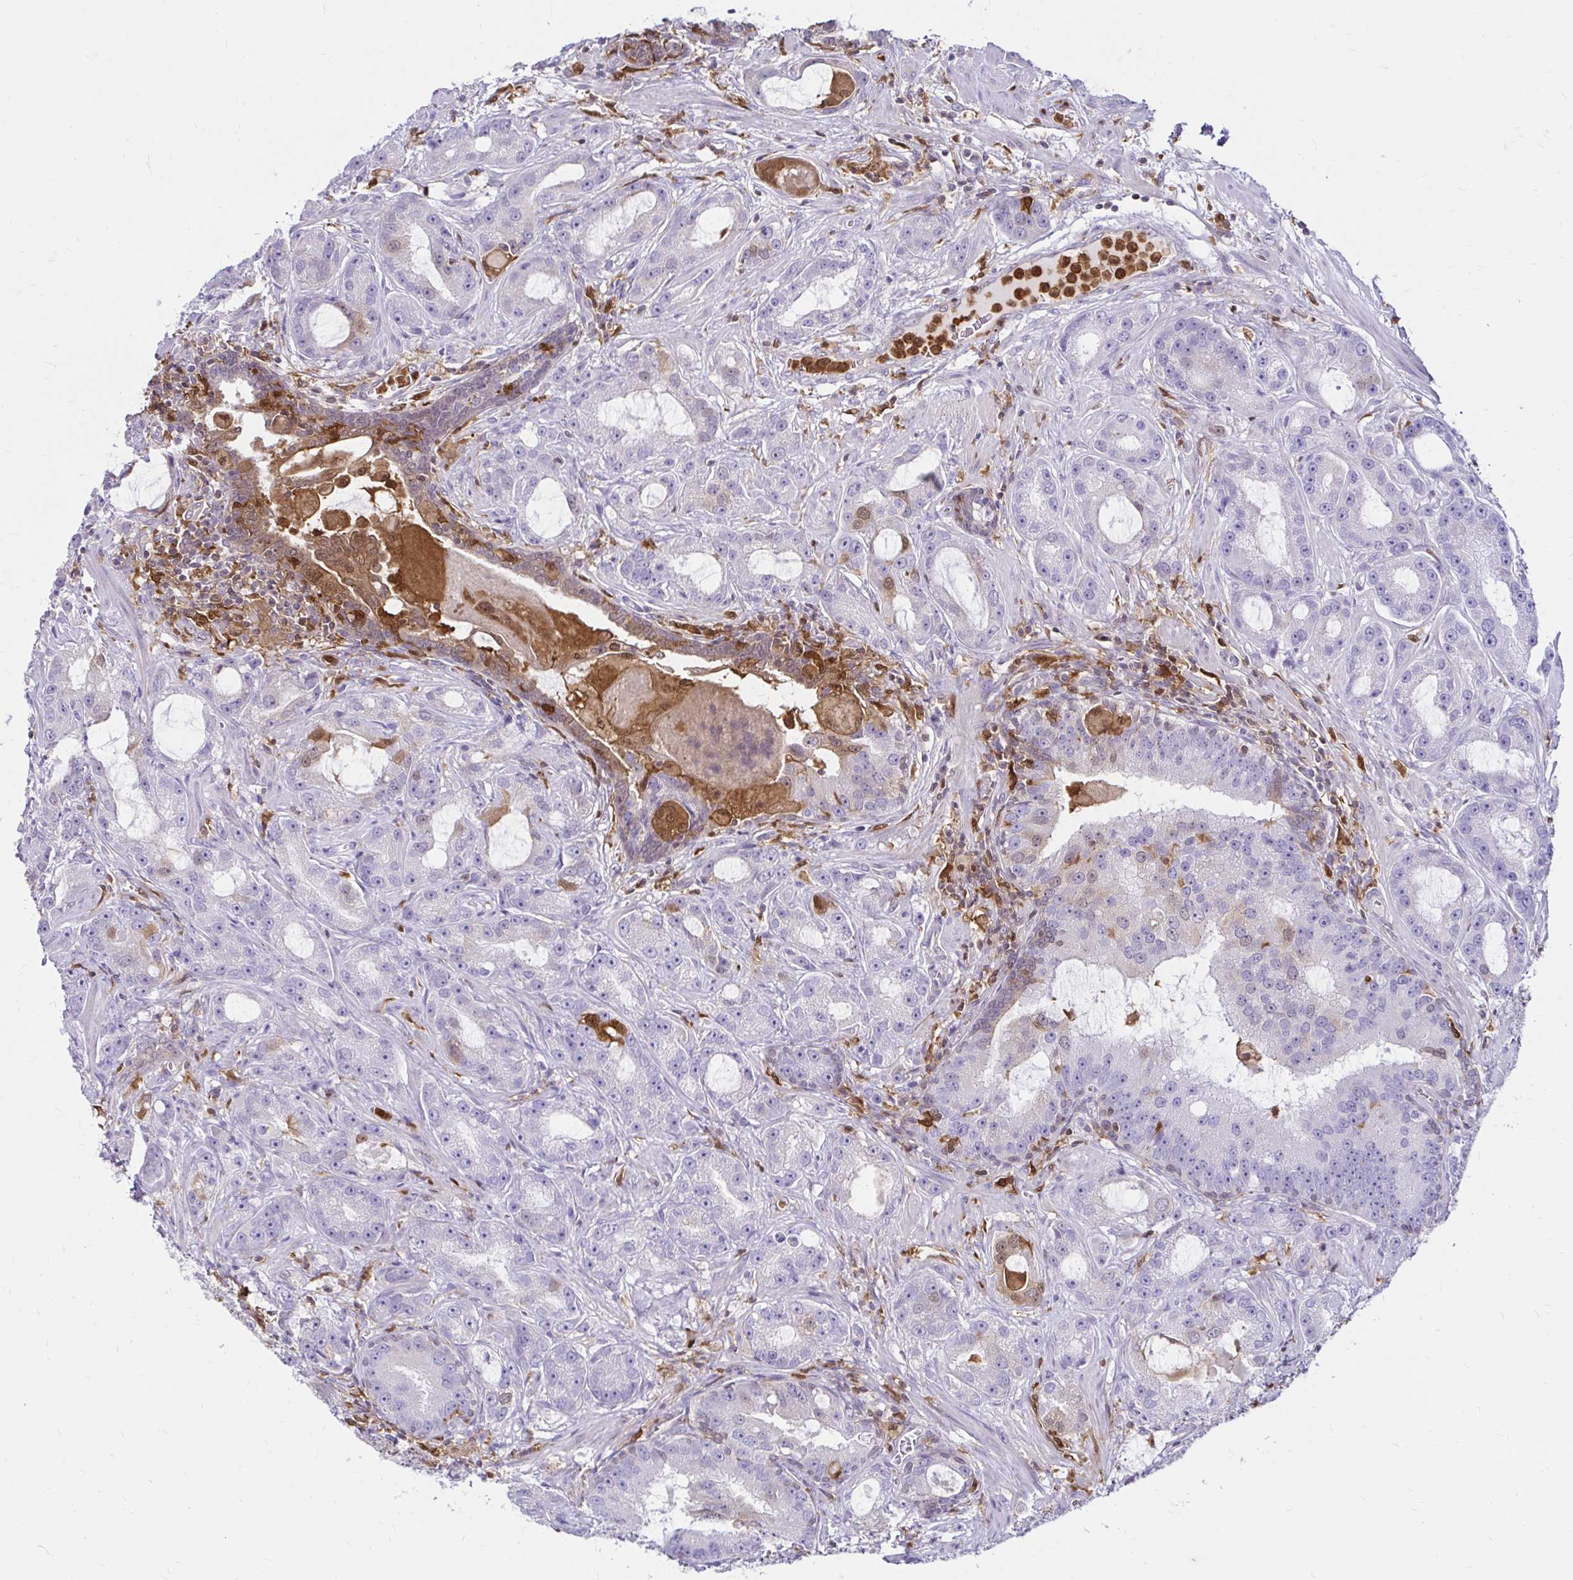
{"staining": {"intensity": "negative", "quantity": "none", "location": "none"}, "tissue": "prostate cancer", "cell_type": "Tumor cells", "image_type": "cancer", "snomed": [{"axis": "morphology", "description": "Adenocarcinoma, High grade"}, {"axis": "topography", "description": "Prostate"}], "caption": "The histopathology image displays no significant staining in tumor cells of prostate cancer. (DAB immunohistochemistry (IHC) with hematoxylin counter stain).", "gene": "PYCARD", "patient": {"sex": "male", "age": 65}}